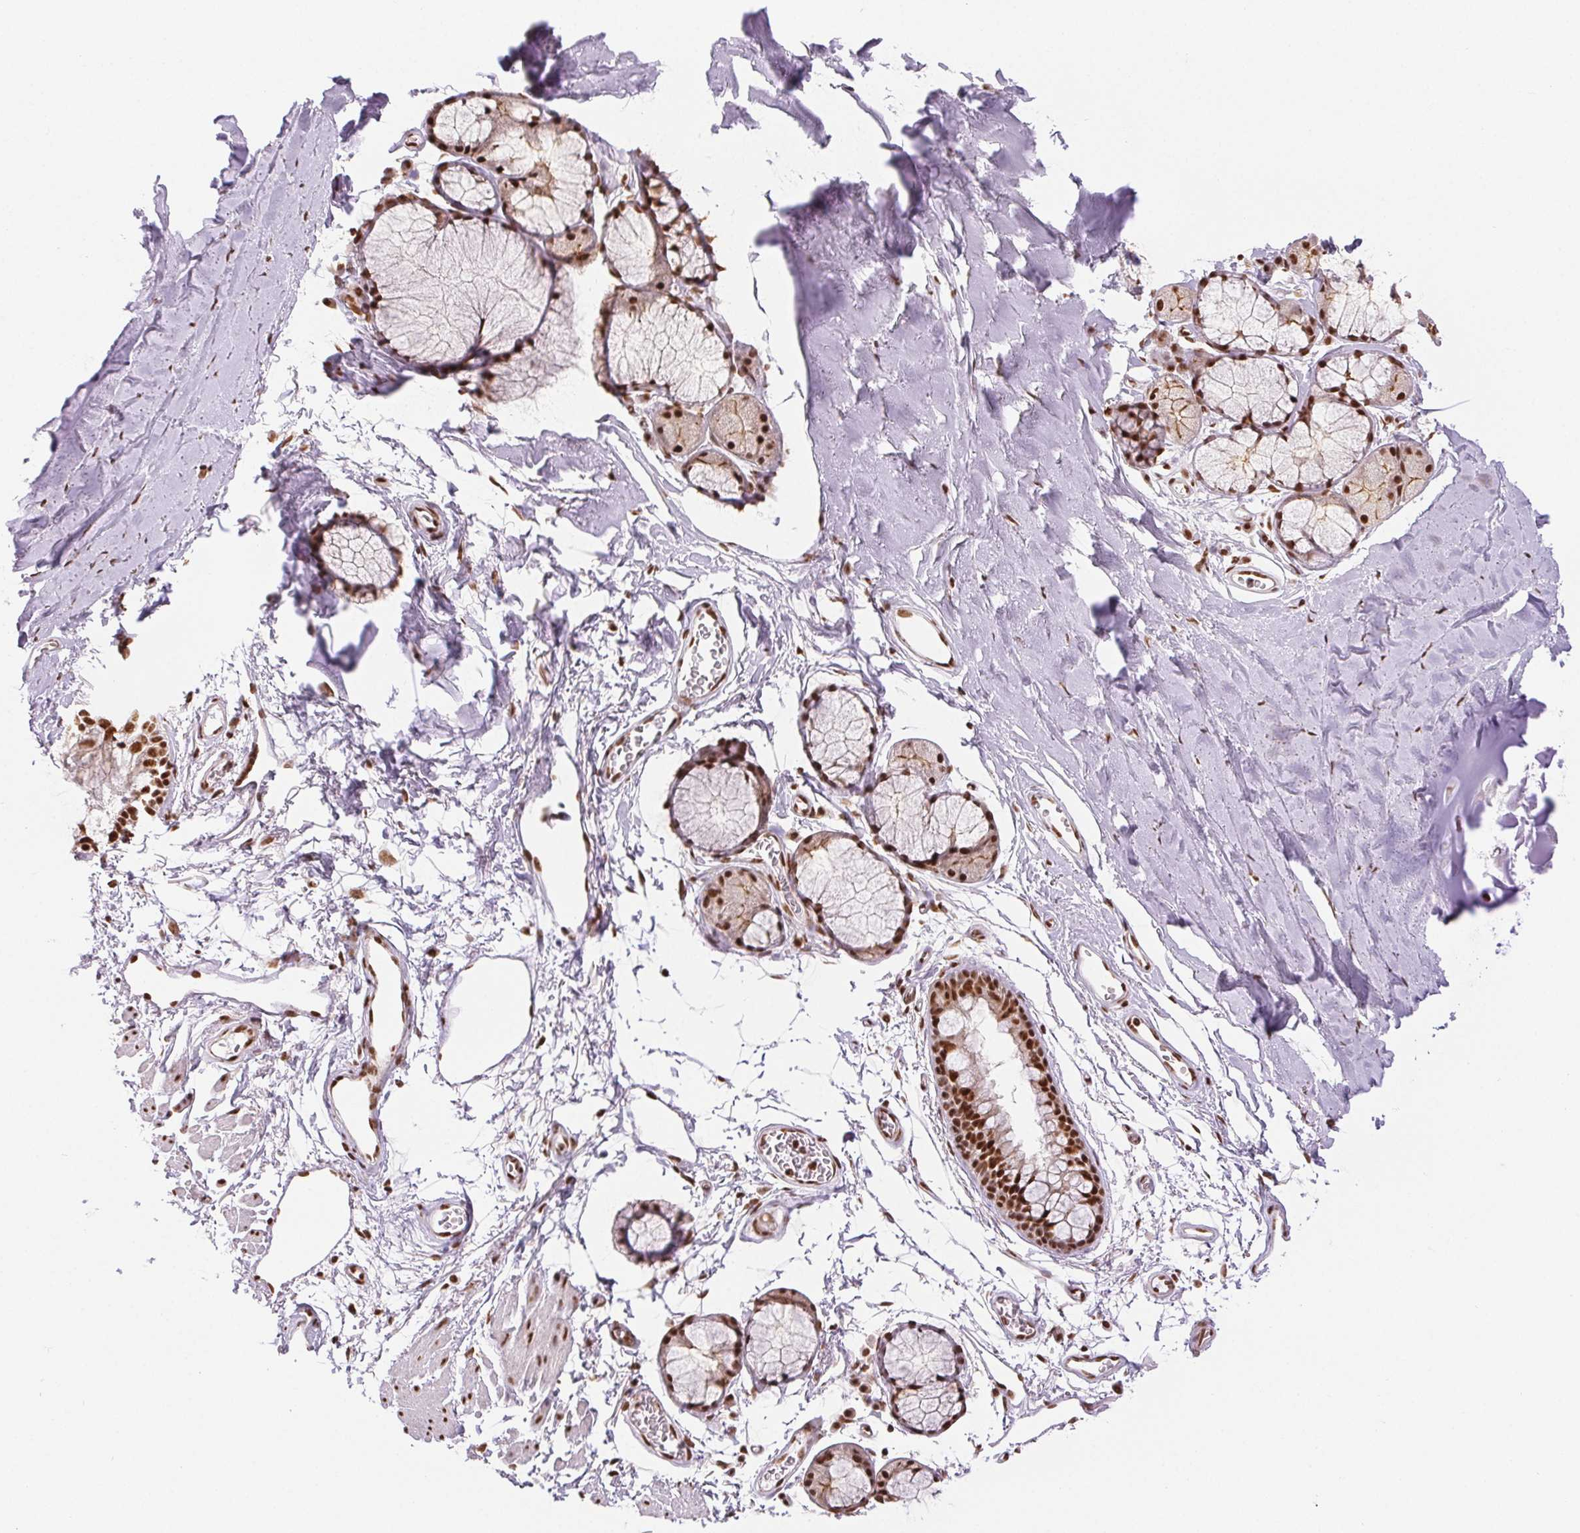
{"staining": {"intensity": "moderate", "quantity": ">75%", "location": "nuclear"}, "tissue": "adipose tissue", "cell_type": "Adipocytes", "image_type": "normal", "snomed": [{"axis": "morphology", "description": "Normal tissue, NOS"}, {"axis": "topography", "description": "Cartilage tissue"}, {"axis": "topography", "description": "Bronchus"}], "caption": "Adipose tissue was stained to show a protein in brown. There is medium levels of moderate nuclear staining in approximately >75% of adipocytes. (Stains: DAB (3,3'-diaminobenzidine) in brown, nuclei in blue, Microscopy: brightfield microscopy at high magnification).", "gene": "IK", "patient": {"sex": "female", "age": 79}}